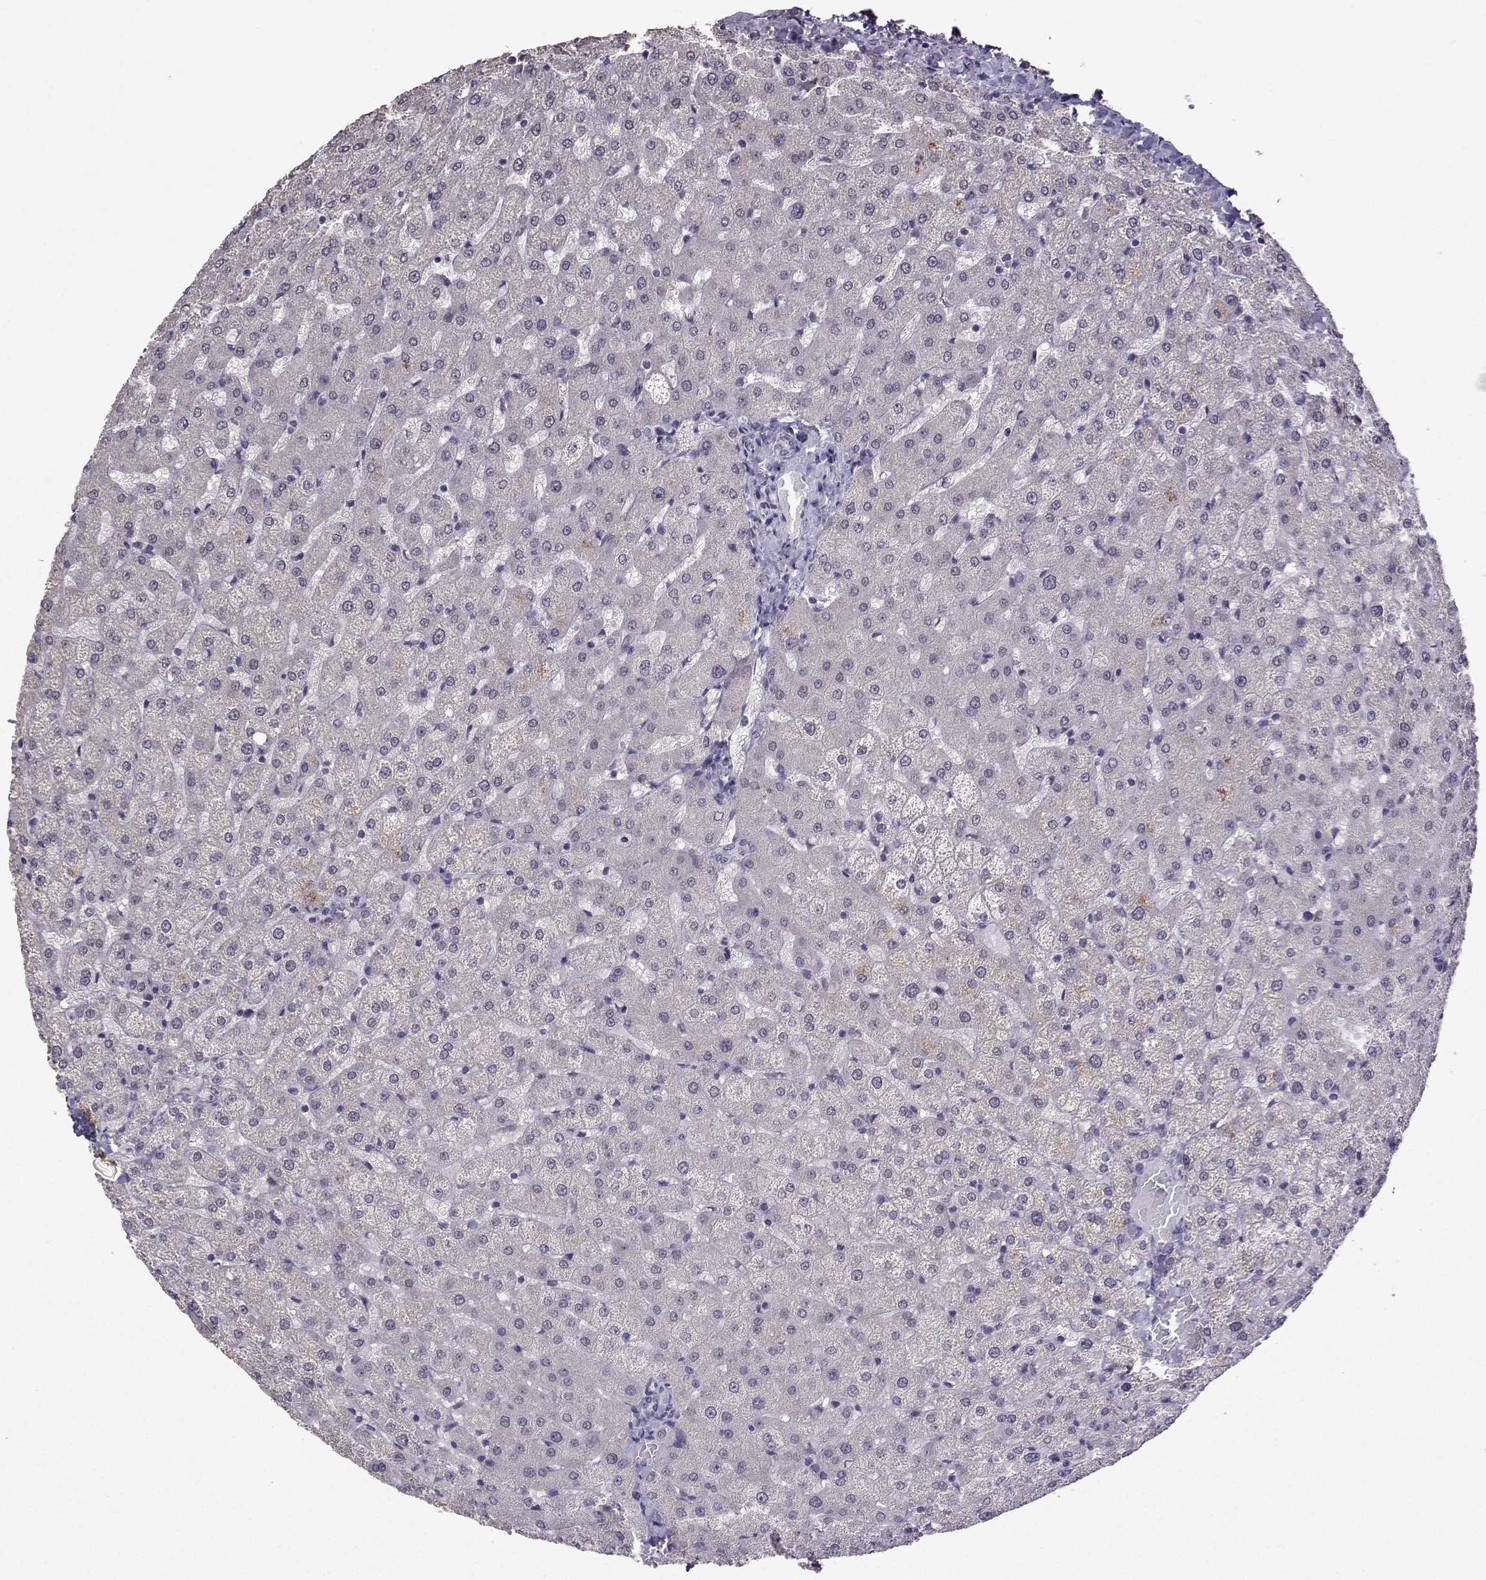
{"staining": {"intensity": "negative", "quantity": "none", "location": "none"}, "tissue": "liver", "cell_type": "Cholangiocytes", "image_type": "normal", "snomed": [{"axis": "morphology", "description": "Normal tissue, NOS"}, {"axis": "topography", "description": "Liver"}], "caption": "High power microscopy image of an immunohistochemistry photomicrograph of benign liver, revealing no significant positivity in cholangiocytes.", "gene": "CCL28", "patient": {"sex": "female", "age": 50}}